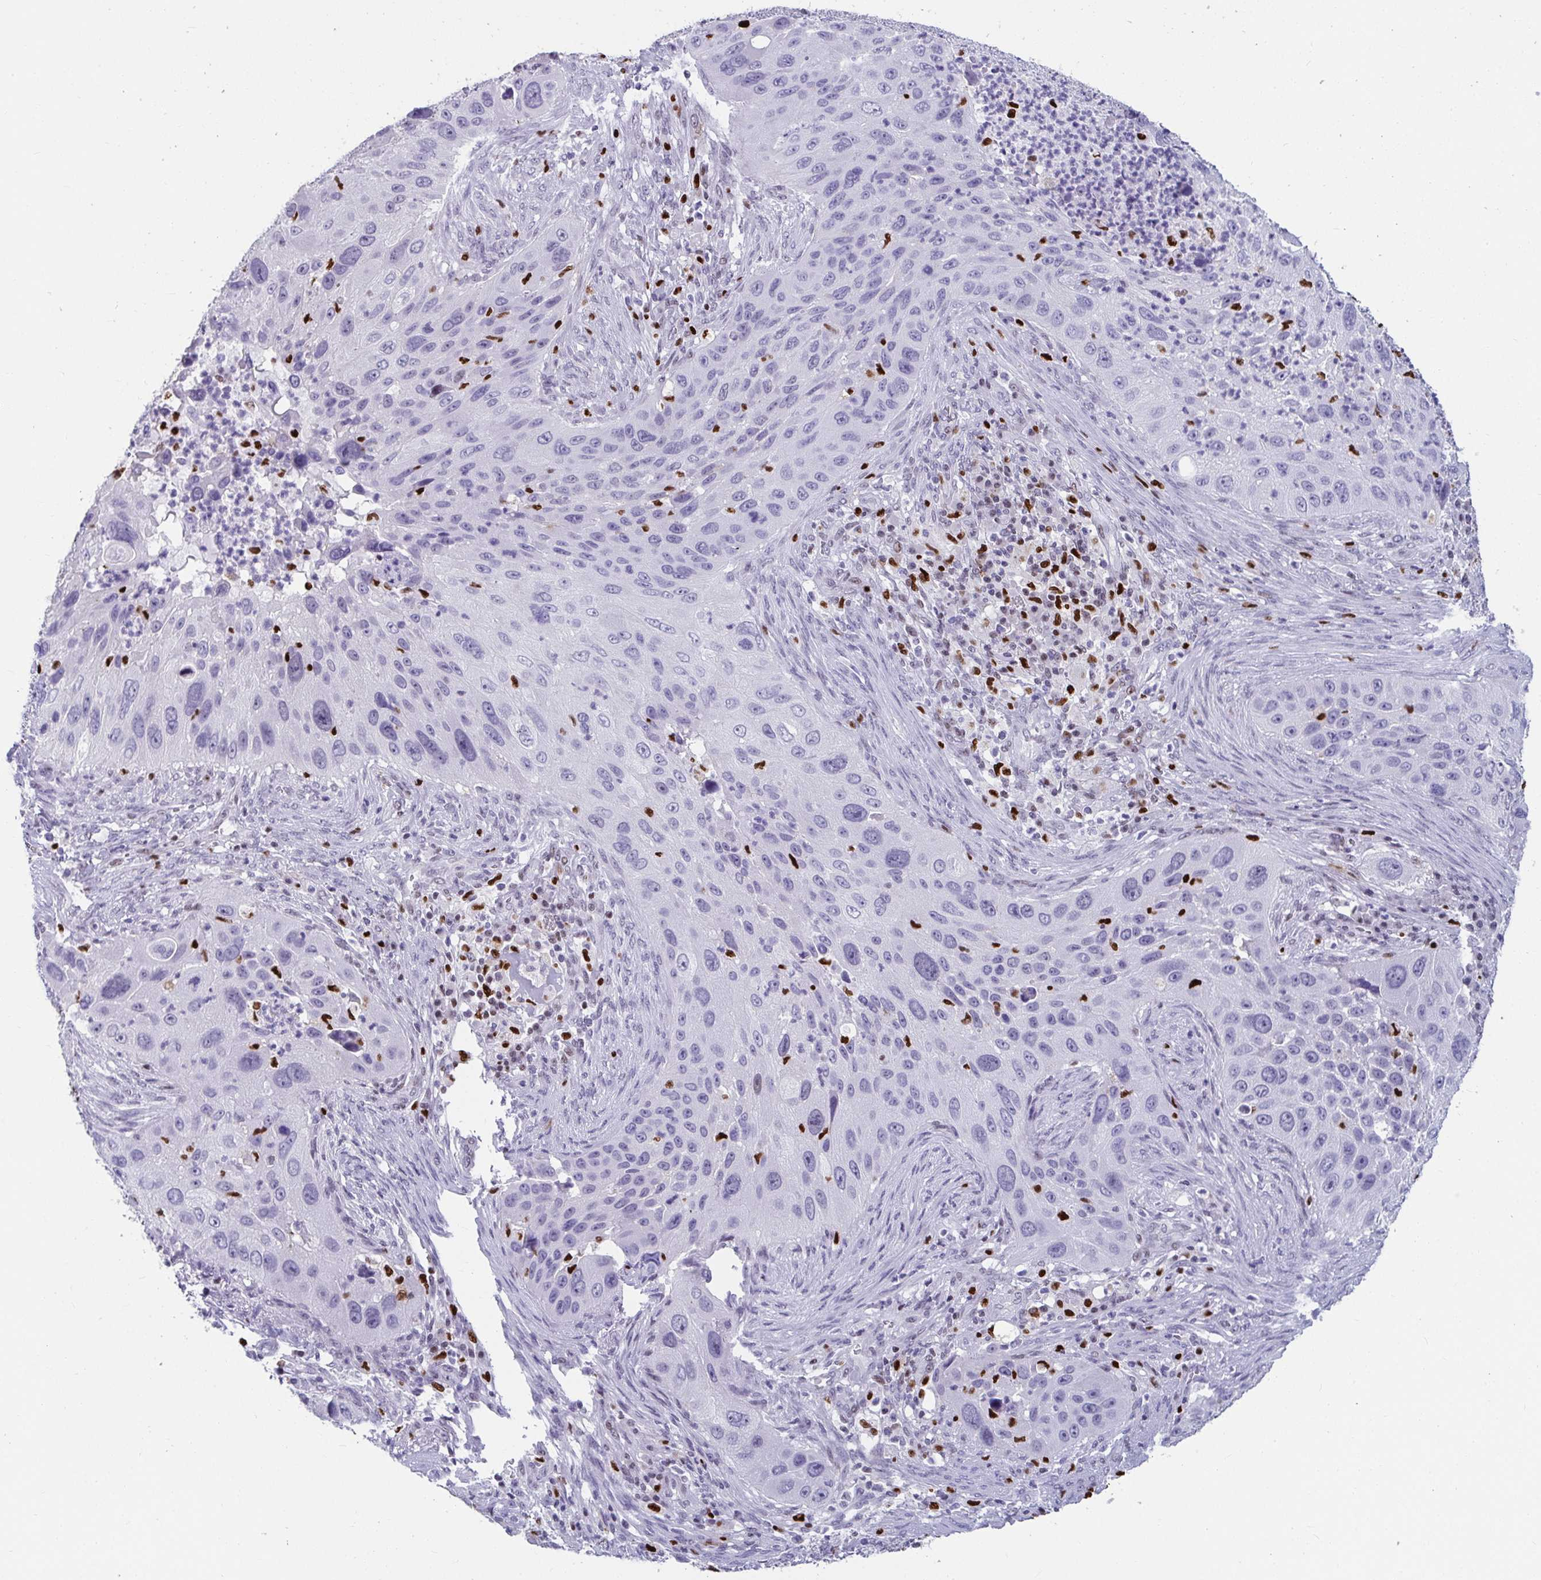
{"staining": {"intensity": "weak", "quantity": "<25%", "location": "nuclear"}, "tissue": "lung cancer", "cell_type": "Tumor cells", "image_type": "cancer", "snomed": [{"axis": "morphology", "description": "Squamous cell carcinoma, NOS"}, {"axis": "topography", "description": "Lung"}], "caption": "Immunohistochemistry (IHC) of human lung squamous cell carcinoma demonstrates no staining in tumor cells. Nuclei are stained in blue.", "gene": "ZNF586", "patient": {"sex": "male", "age": 63}}